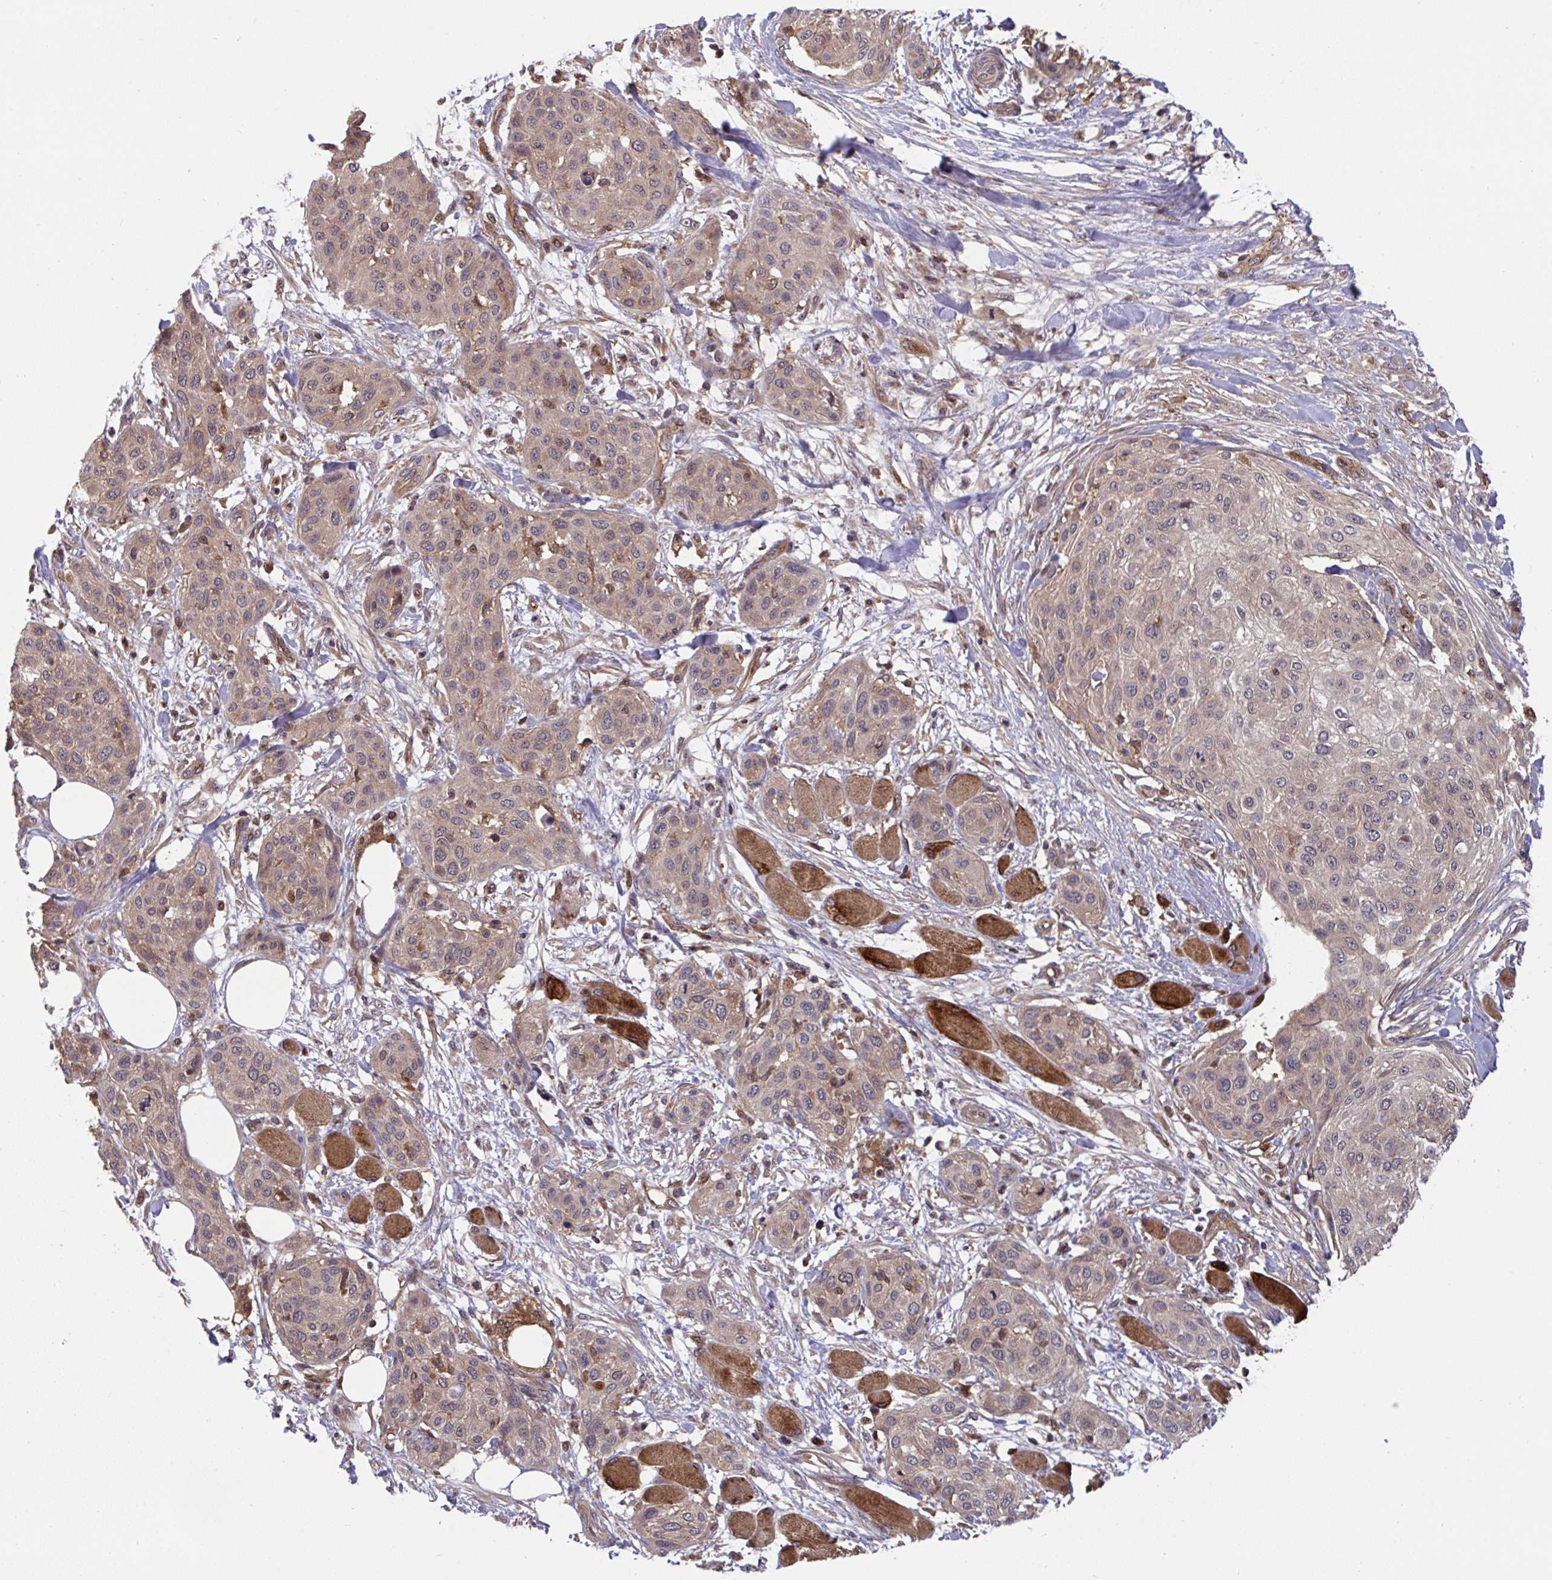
{"staining": {"intensity": "weak", "quantity": ">75%", "location": "cytoplasmic/membranous,nuclear"}, "tissue": "skin cancer", "cell_type": "Tumor cells", "image_type": "cancer", "snomed": [{"axis": "morphology", "description": "Squamous cell carcinoma, NOS"}, {"axis": "topography", "description": "Skin"}], "caption": "DAB (3,3'-diaminobenzidine) immunohistochemical staining of human skin squamous cell carcinoma shows weak cytoplasmic/membranous and nuclear protein staining in approximately >75% of tumor cells.", "gene": "TIGAR", "patient": {"sex": "female", "age": 87}}